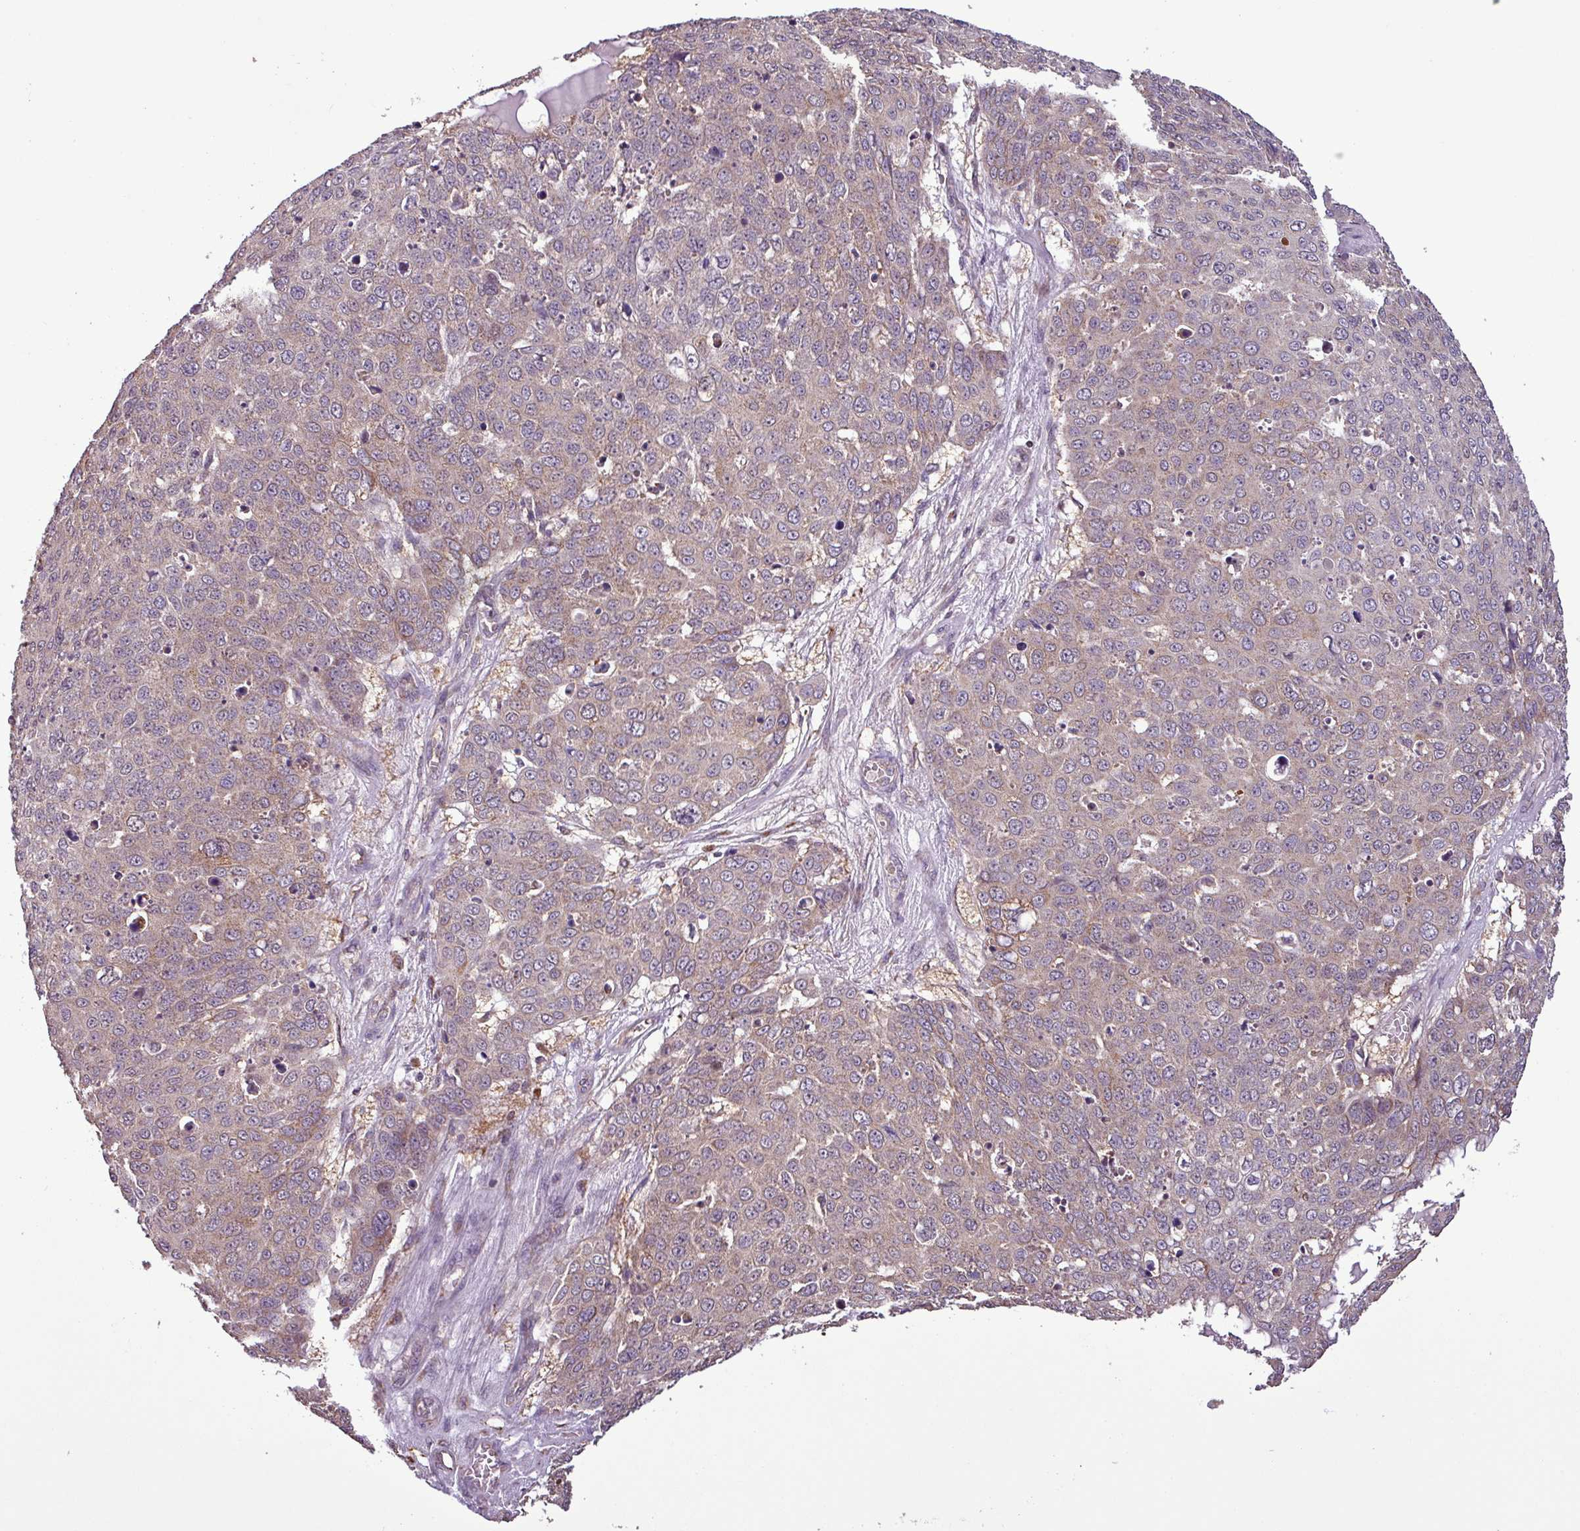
{"staining": {"intensity": "weak", "quantity": "25%-75%", "location": "cytoplasmic/membranous"}, "tissue": "skin cancer", "cell_type": "Tumor cells", "image_type": "cancer", "snomed": [{"axis": "morphology", "description": "Squamous cell carcinoma, NOS"}, {"axis": "topography", "description": "Skin"}], "caption": "IHC micrograph of skin cancer stained for a protein (brown), which shows low levels of weak cytoplasmic/membranous positivity in approximately 25%-75% of tumor cells.", "gene": "MCTP2", "patient": {"sex": "male", "age": 71}}